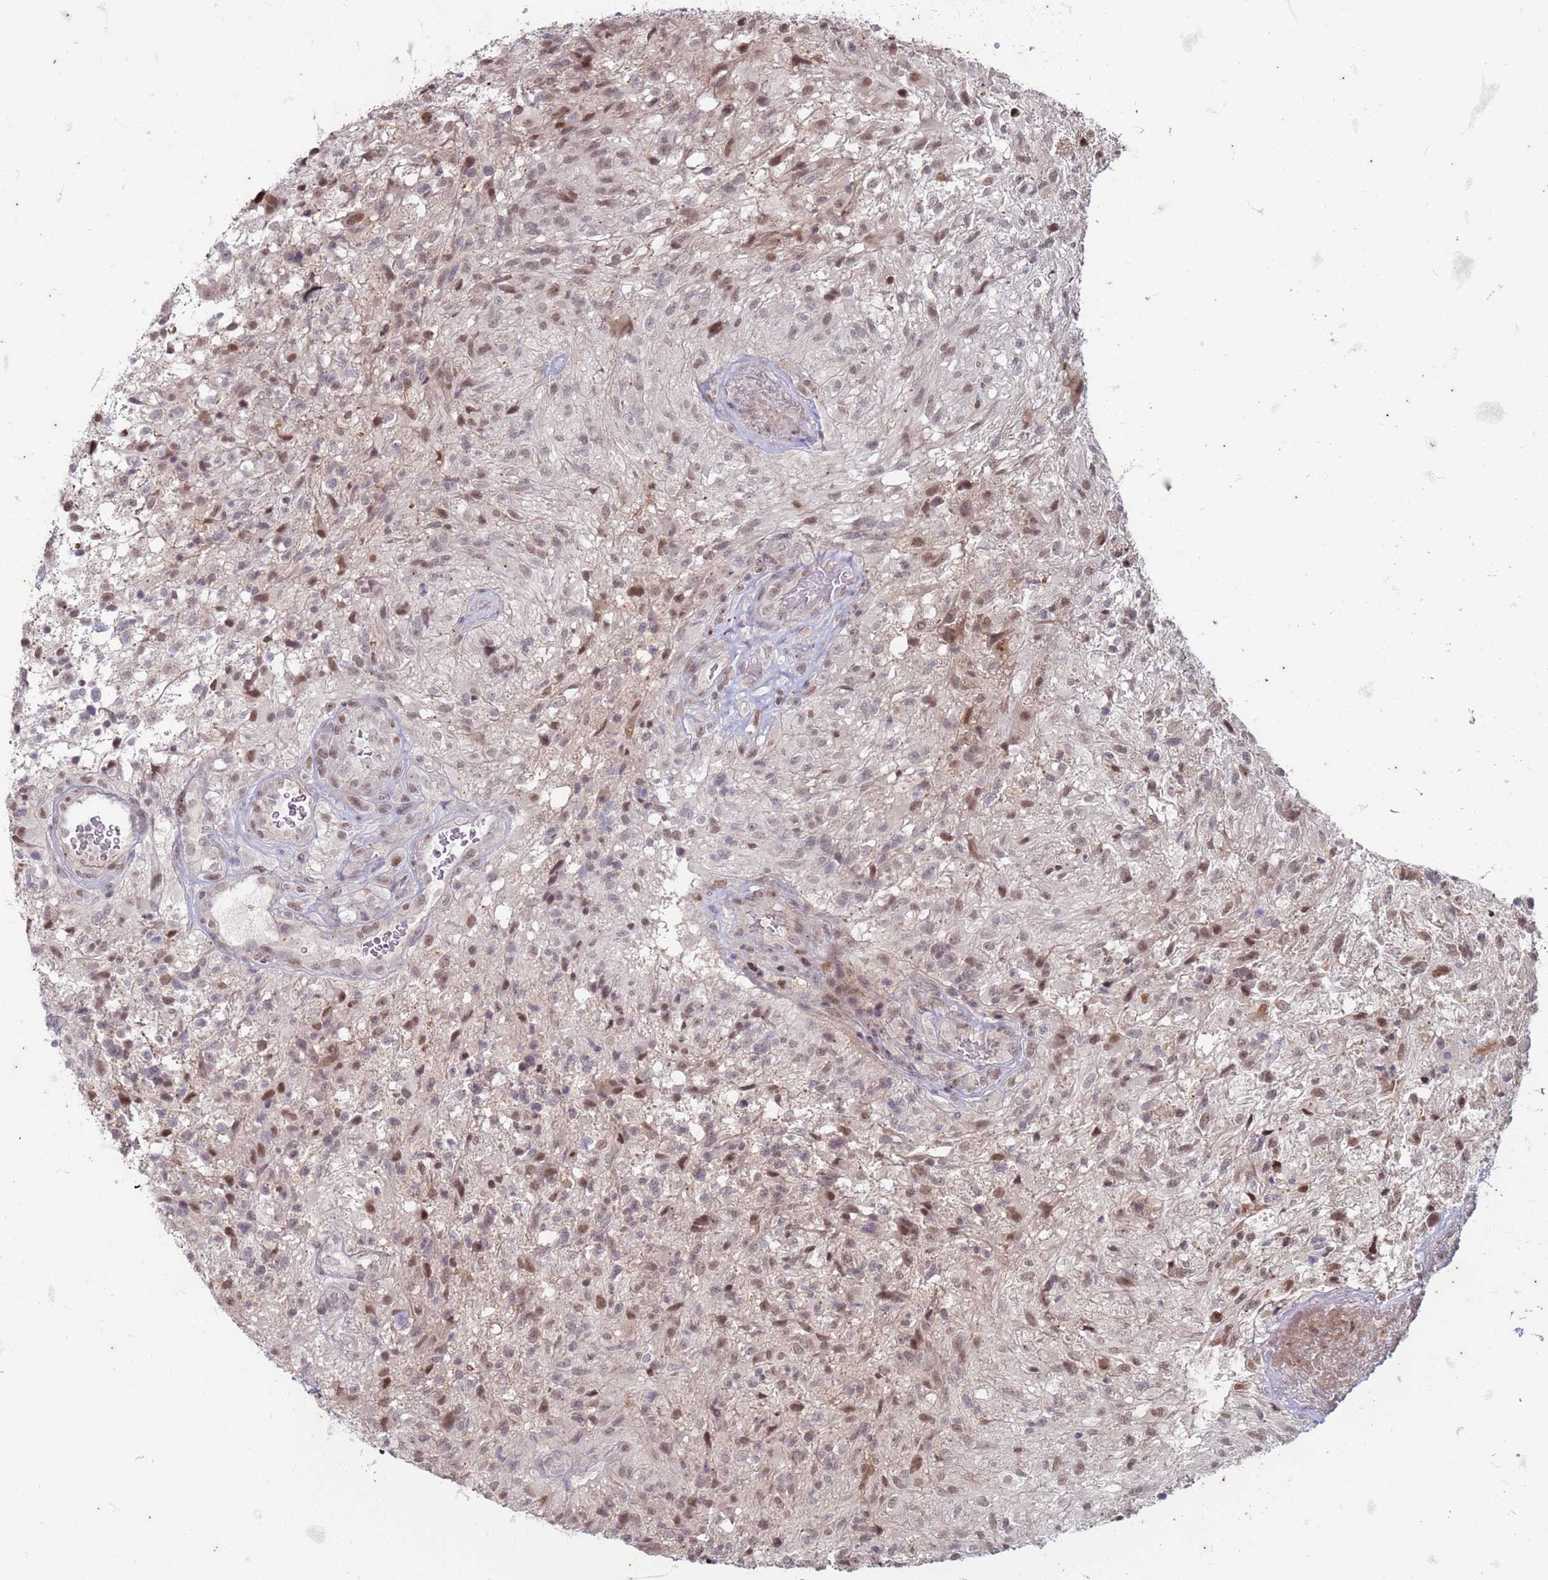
{"staining": {"intensity": "moderate", "quantity": "25%-75%", "location": "nuclear"}, "tissue": "glioma", "cell_type": "Tumor cells", "image_type": "cancer", "snomed": [{"axis": "morphology", "description": "Glioma, malignant, High grade"}, {"axis": "topography", "description": "Brain"}], "caption": "High-power microscopy captured an immunohistochemistry micrograph of malignant high-grade glioma, revealing moderate nuclear staining in approximately 25%-75% of tumor cells.", "gene": "TRMT6", "patient": {"sex": "male", "age": 56}}